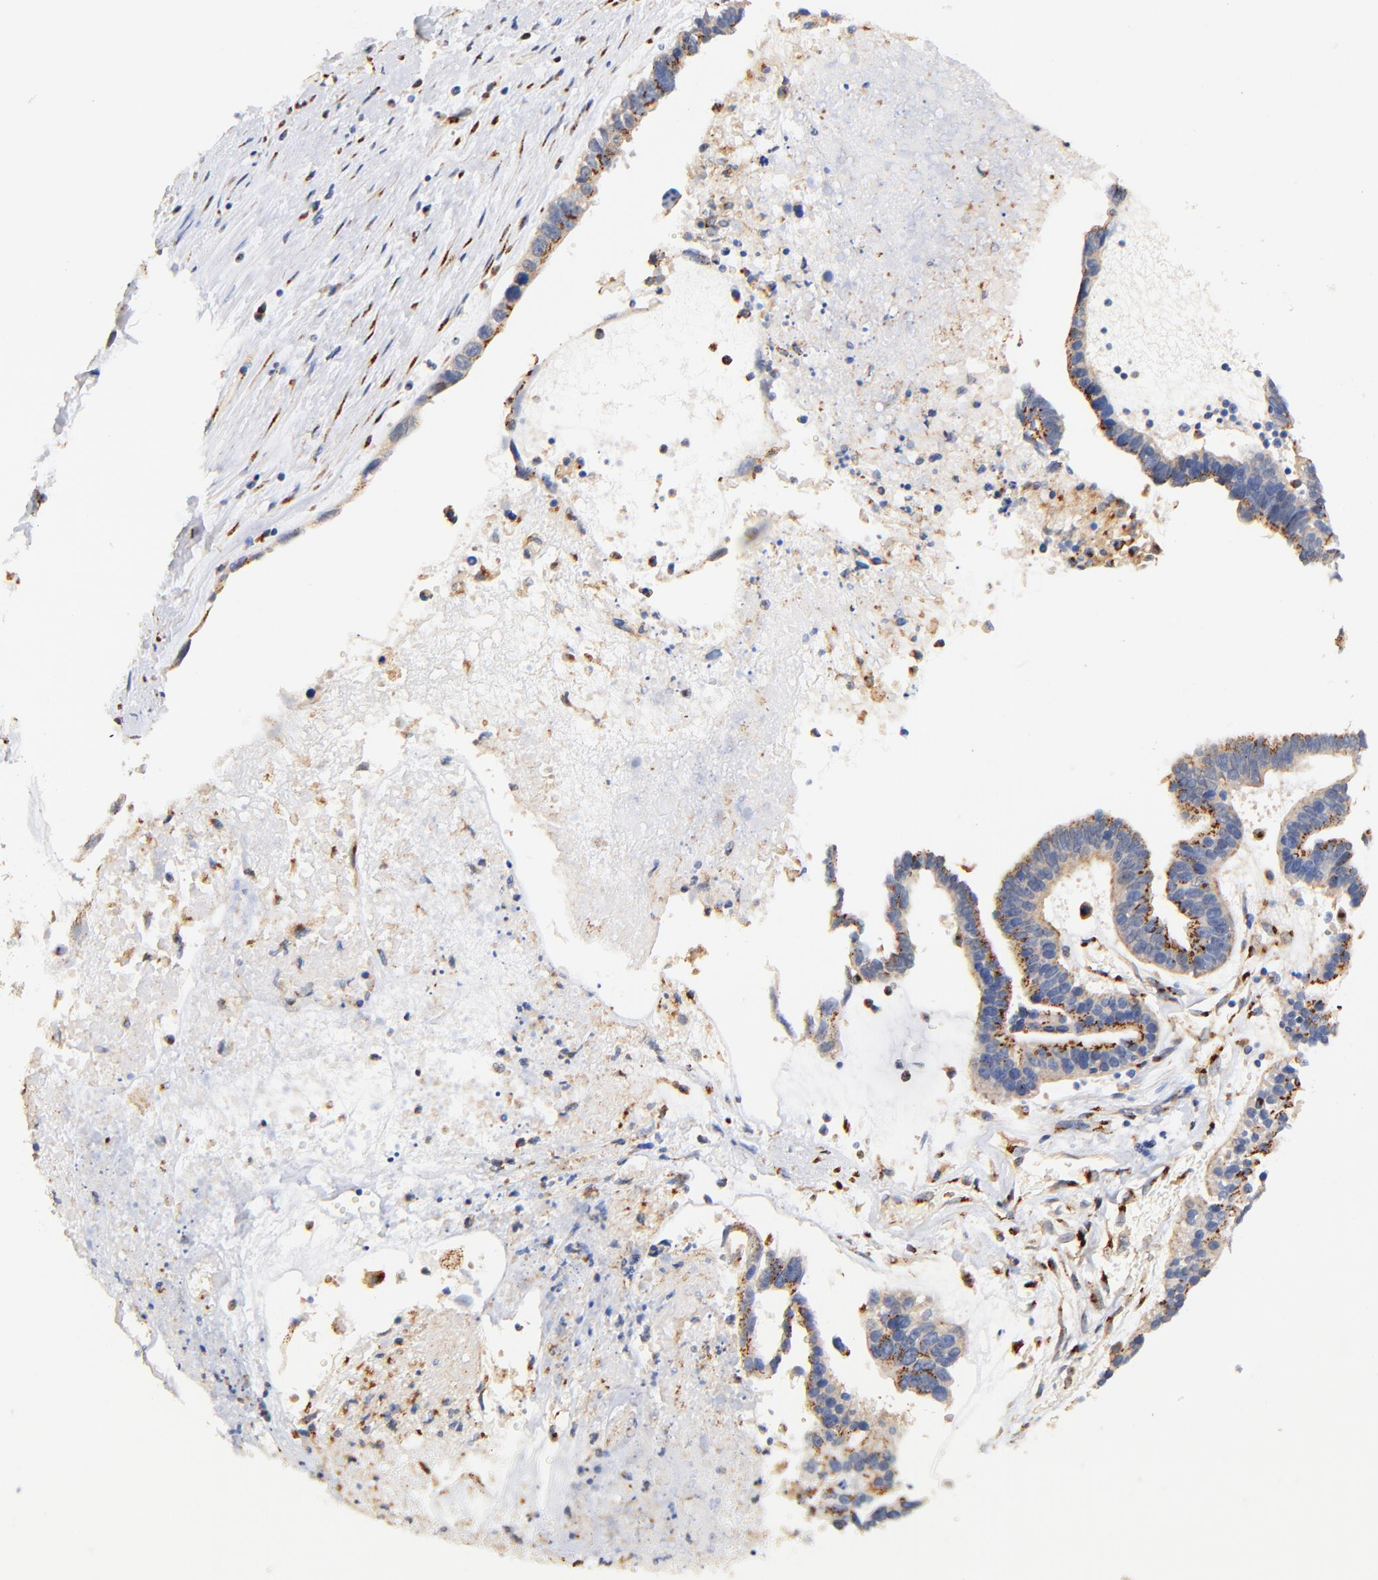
{"staining": {"intensity": "moderate", "quantity": ">75%", "location": "cytoplasmic/membranous"}, "tissue": "ovarian cancer", "cell_type": "Tumor cells", "image_type": "cancer", "snomed": [{"axis": "morphology", "description": "Carcinoma, endometroid"}, {"axis": "morphology", "description": "Cystadenocarcinoma, serous, NOS"}, {"axis": "topography", "description": "Ovary"}], "caption": "DAB (3,3'-diaminobenzidine) immunohistochemical staining of human ovarian cancer exhibits moderate cytoplasmic/membranous protein expression in about >75% of tumor cells.", "gene": "FMNL3", "patient": {"sex": "female", "age": 45}}